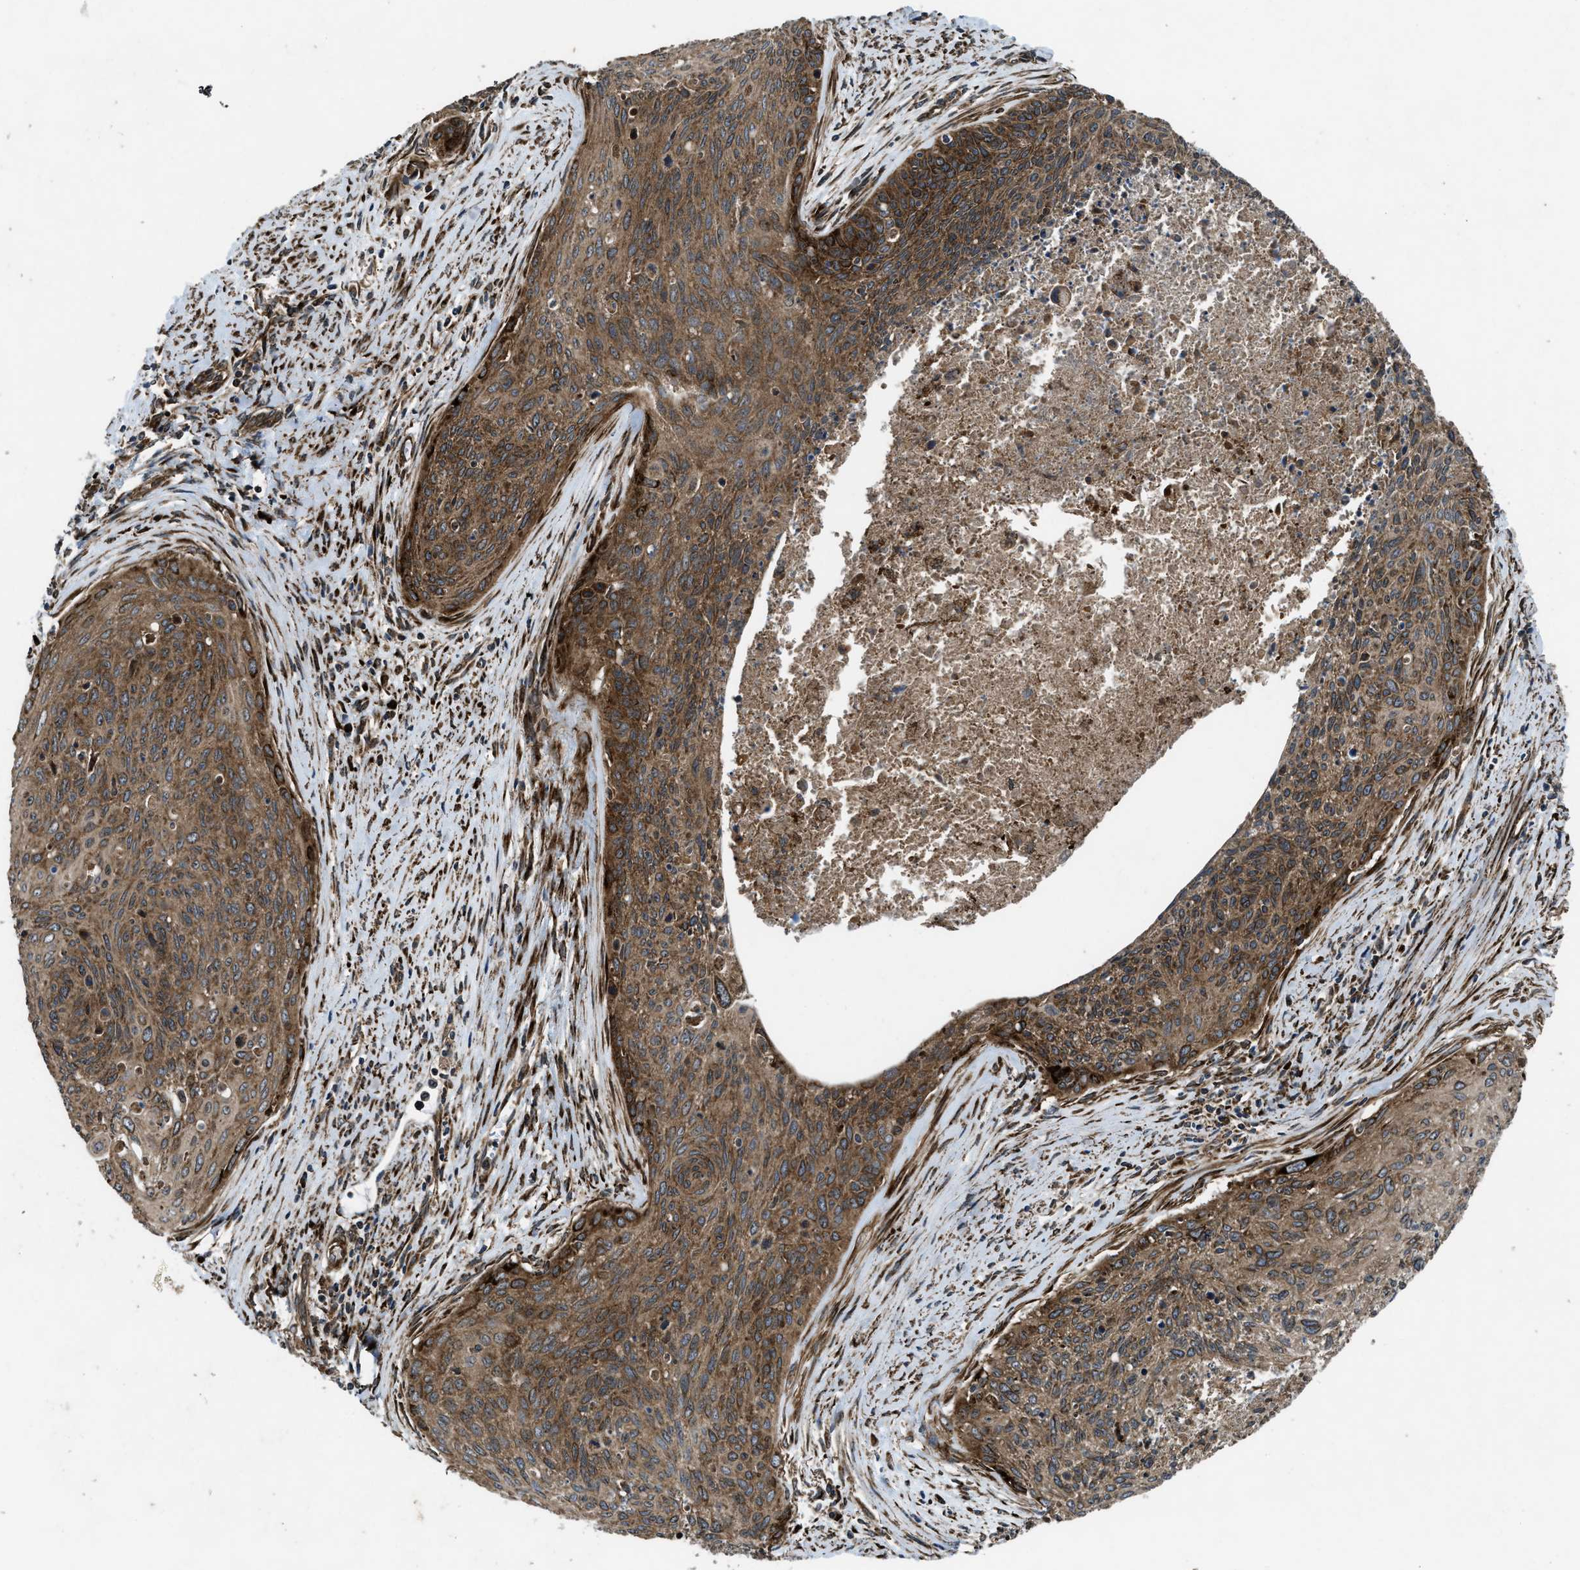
{"staining": {"intensity": "strong", "quantity": ">75%", "location": "cytoplasmic/membranous"}, "tissue": "cervical cancer", "cell_type": "Tumor cells", "image_type": "cancer", "snomed": [{"axis": "morphology", "description": "Squamous cell carcinoma, NOS"}, {"axis": "topography", "description": "Cervix"}], "caption": "The micrograph exhibits a brown stain indicating the presence of a protein in the cytoplasmic/membranous of tumor cells in cervical cancer.", "gene": "PER3", "patient": {"sex": "female", "age": 55}}